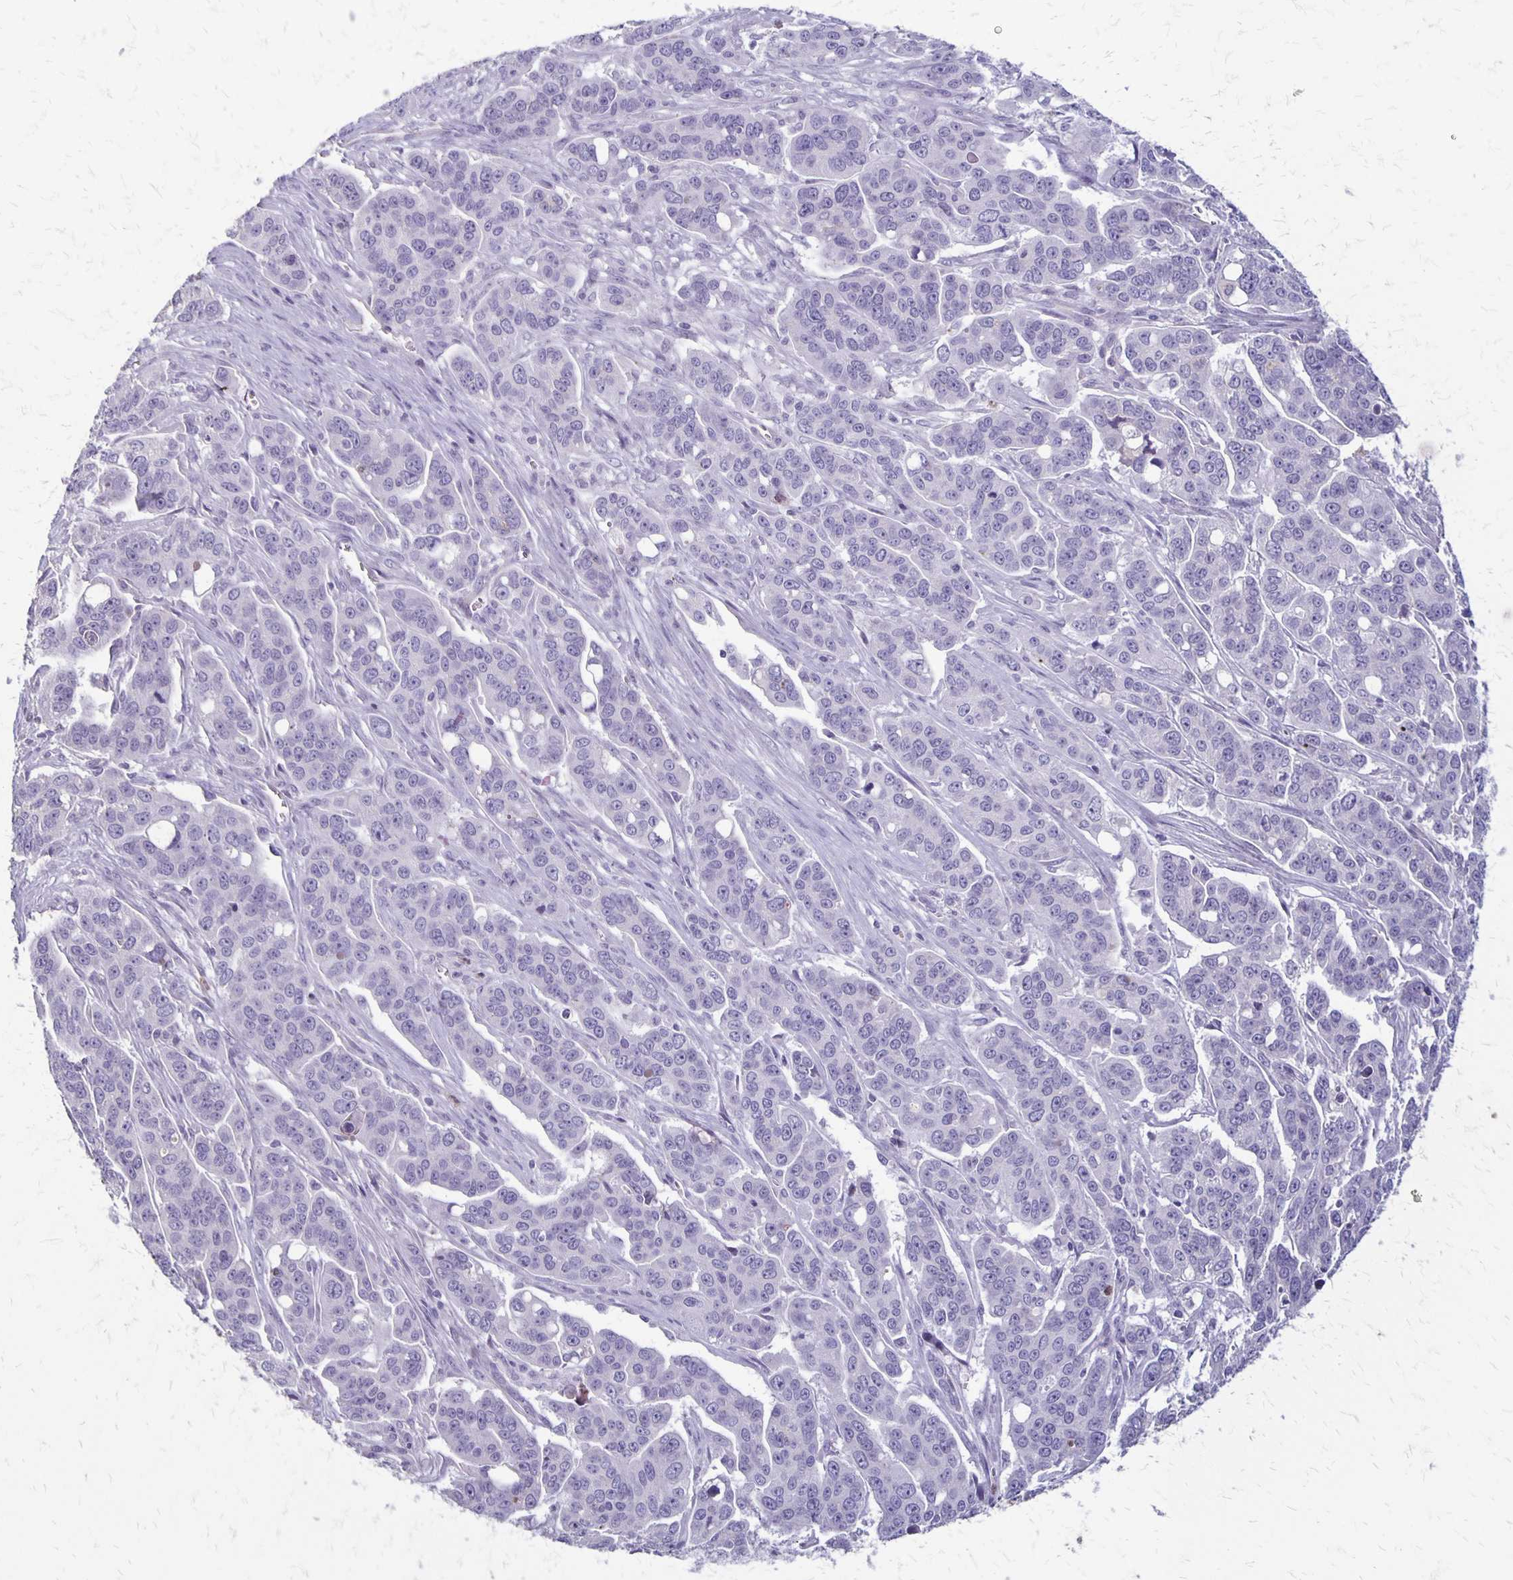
{"staining": {"intensity": "negative", "quantity": "none", "location": "none"}, "tissue": "ovarian cancer", "cell_type": "Tumor cells", "image_type": "cancer", "snomed": [{"axis": "morphology", "description": "Carcinoma, endometroid"}, {"axis": "topography", "description": "Ovary"}], "caption": "Immunohistochemistry micrograph of neoplastic tissue: human ovarian cancer (endometroid carcinoma) stained with DAB displays no significant protein positivity in tumor cells.", "gene": "SEPTIN5", "patient": {"sex": "female", "age": 78}}